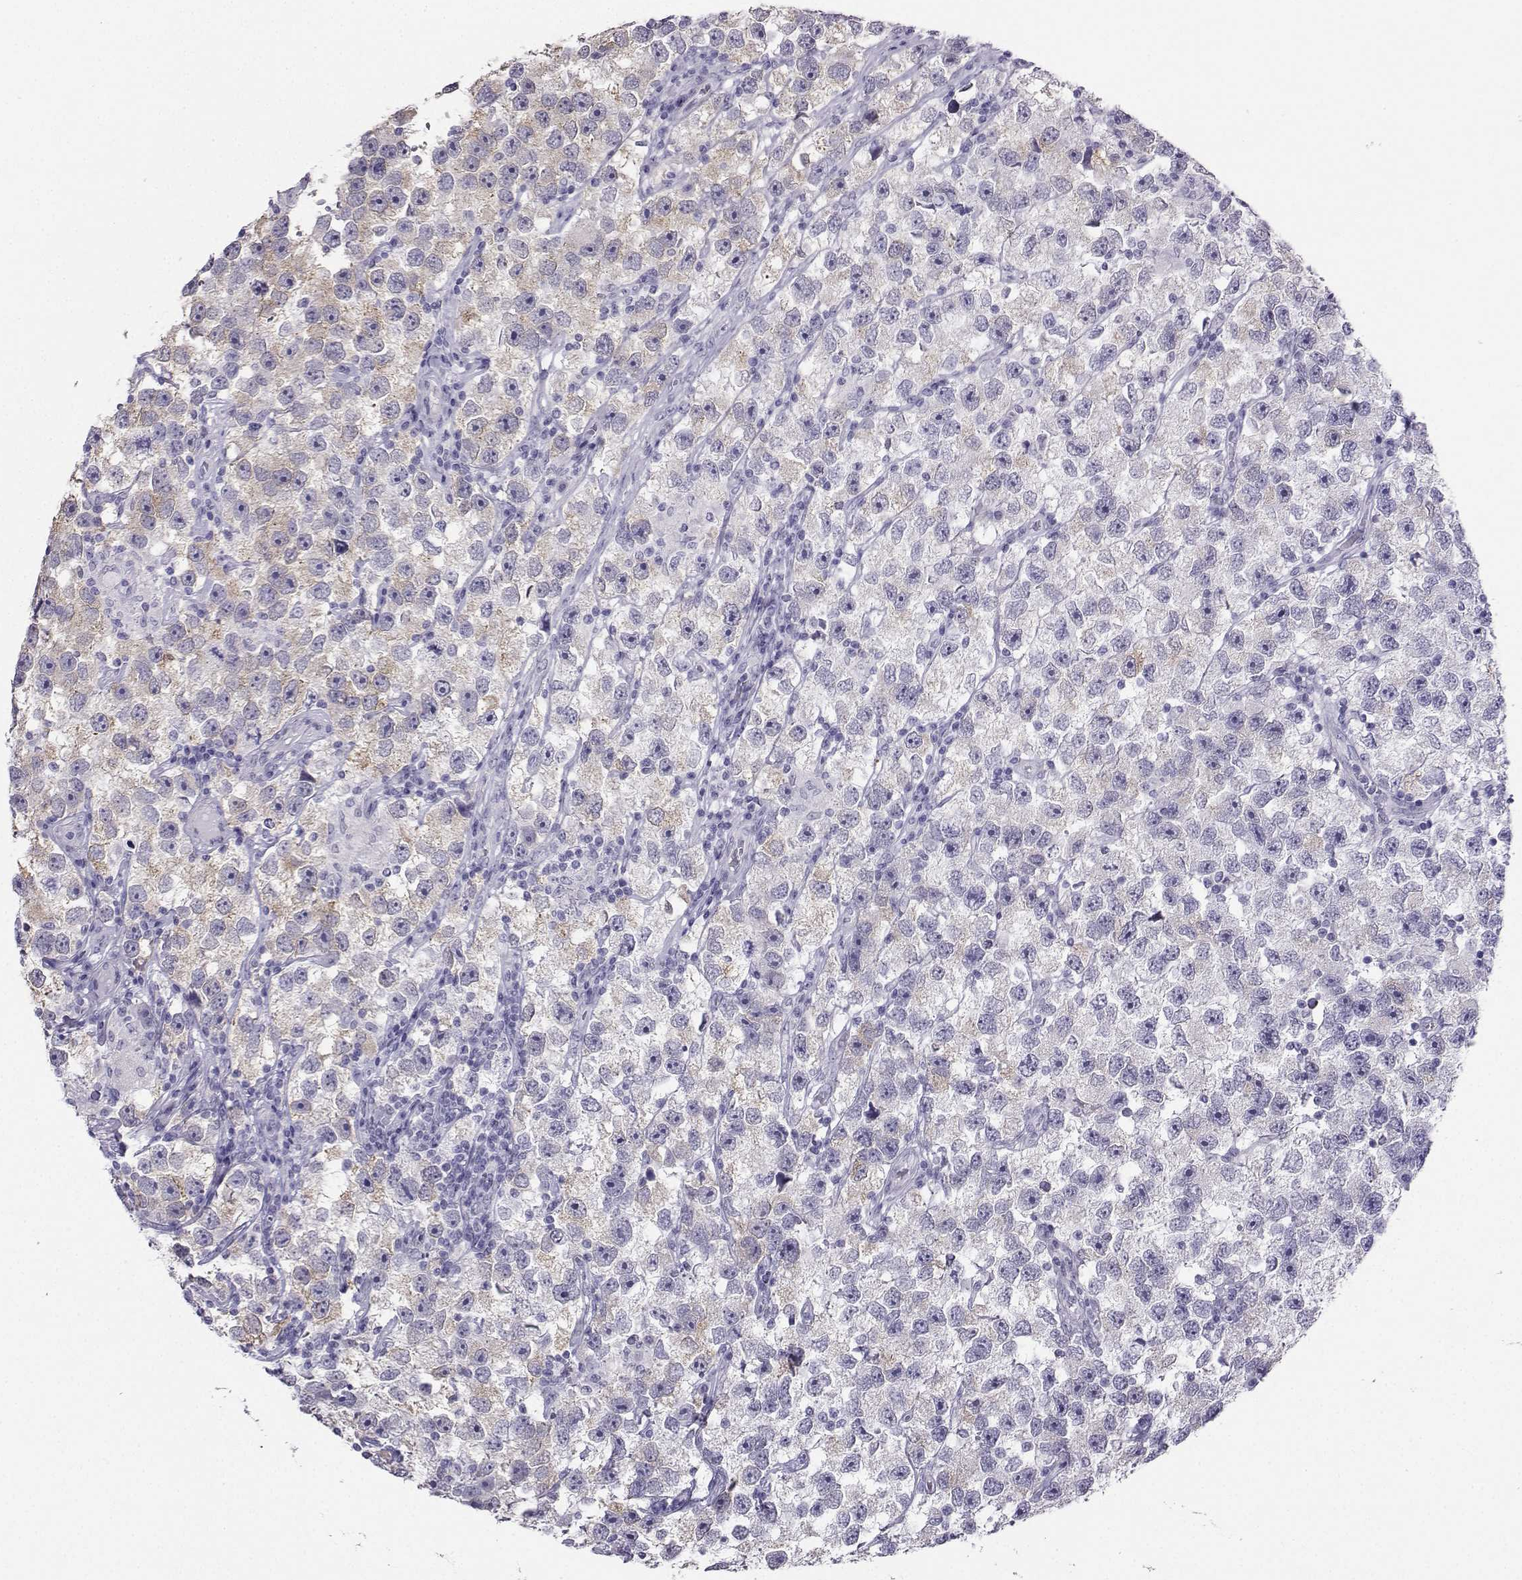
{"staining": {"intensity": "weak", "quantity": "<25%", "location": "cytoplasmic/membranous"}, "tissue": "testis cancer", "cell_type": "Tumor cells", "image_type": "cancer", "snomed": [{"axis": "morphology", "description": "Seminoma, NOS"}, {"axis": "topography", "description": "Testis"}], "caption": "A high-resolution histopathology image shows immunohistochemistry (IHC) staining of testis cancer (seminoma), which shows no significant staining in tumor cells.", "gene": "KIF17", "patient": {"sex": "male", "age": 26}}